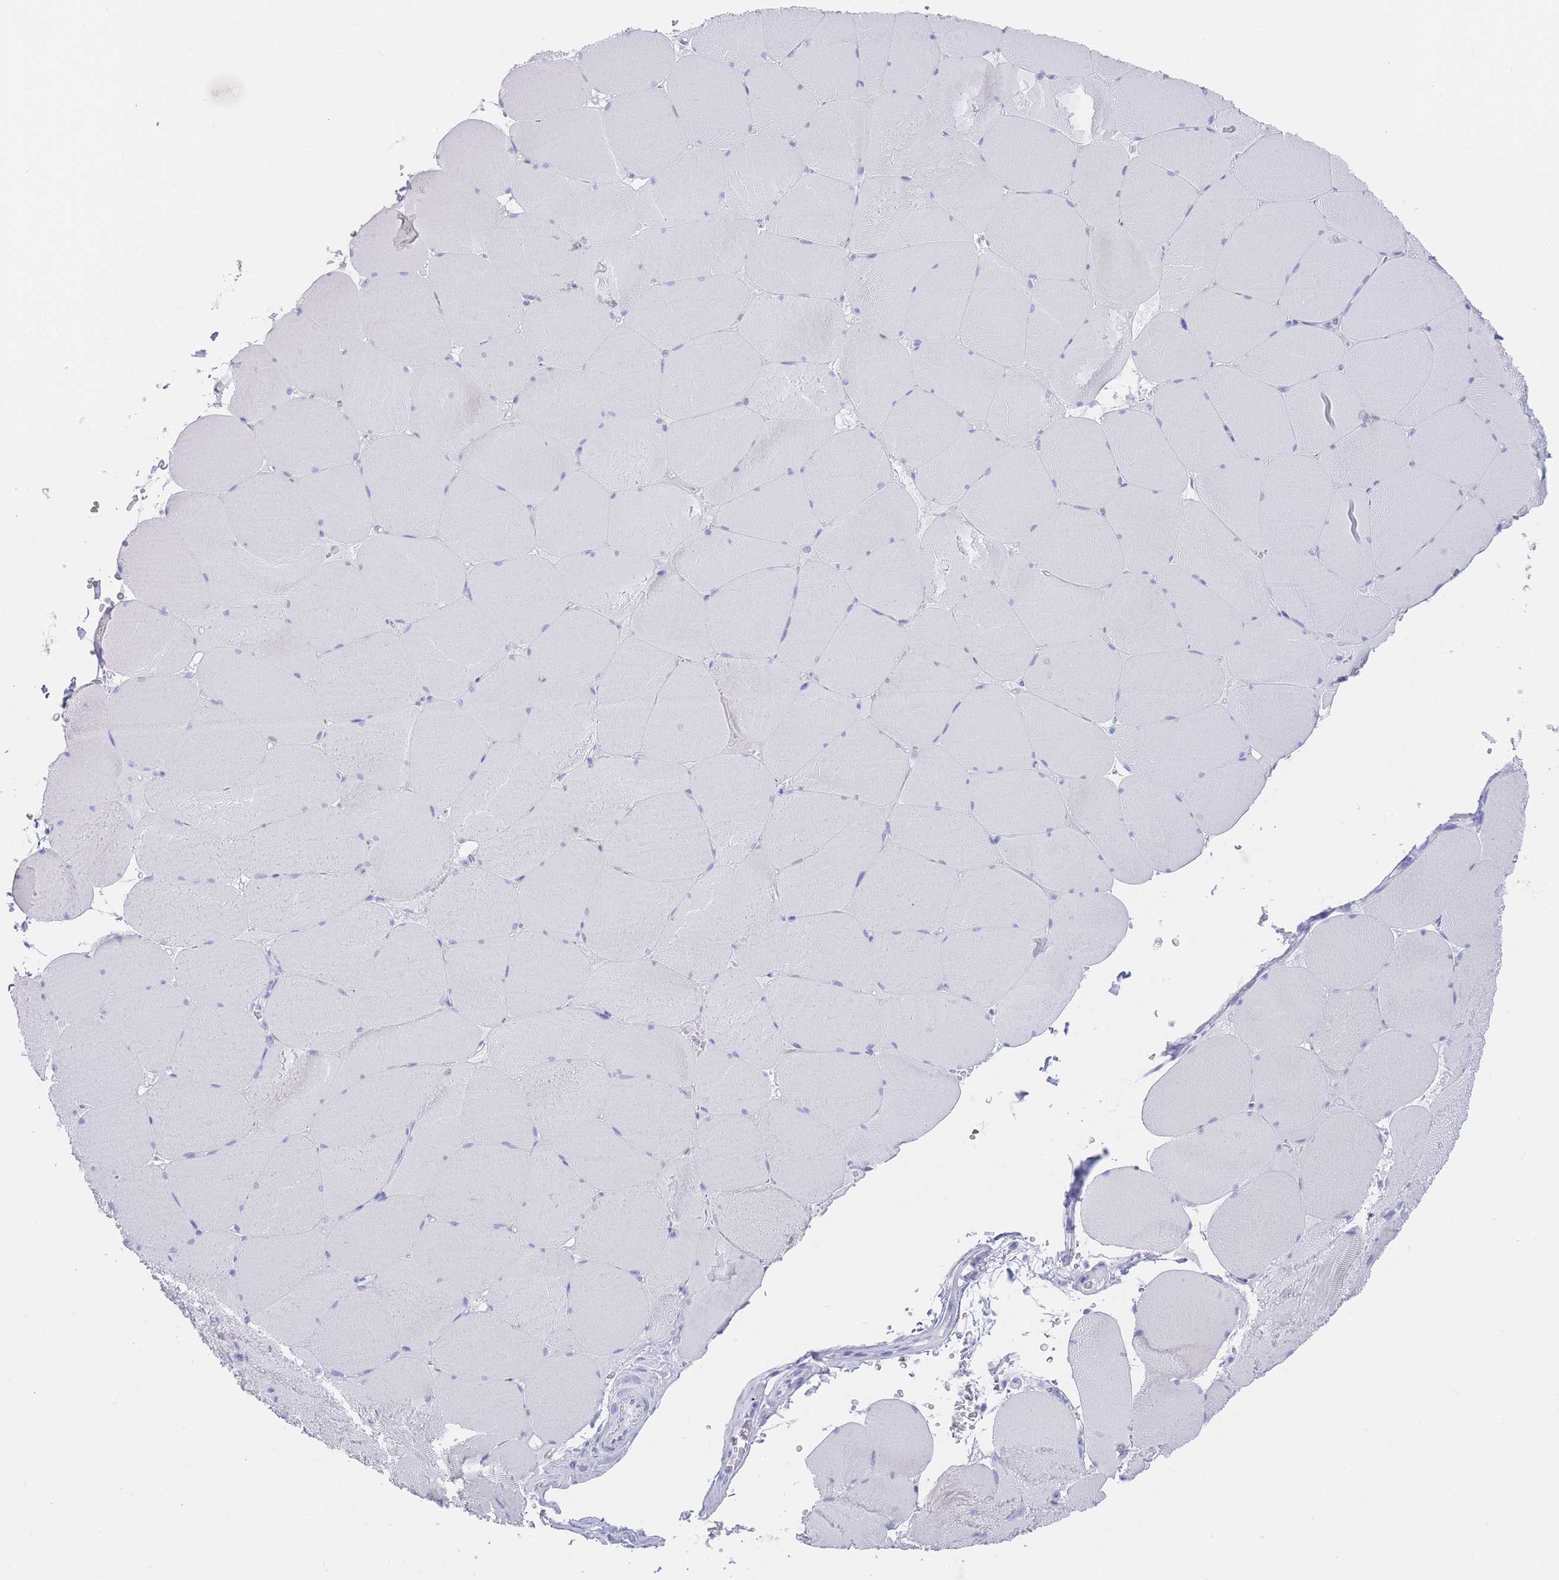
{"staining": {"intensity": "negative", "quantity": "none", "location": "none"}, "tissue": "skeletal muscle", "cell_type": "Myocytes", "image_type": "normal", "snomed": [{"axis": "morphology", "description": "Normal tissue, NOS"}, {"axis": "topography", "description": "Skeletal muscle"}, {"axis": "topography", "description": "Head-Neck"}], "caption": "Immunohistochemistry micrograph of unremarkable skeletal muscle: skeletal muscle stained with DAB (3,3'-diaminobenzidine) shows no significant protein positivity in myocytes.", "gene": "LRRC37A2", "patient": {"sex": "male", "age": 66}}